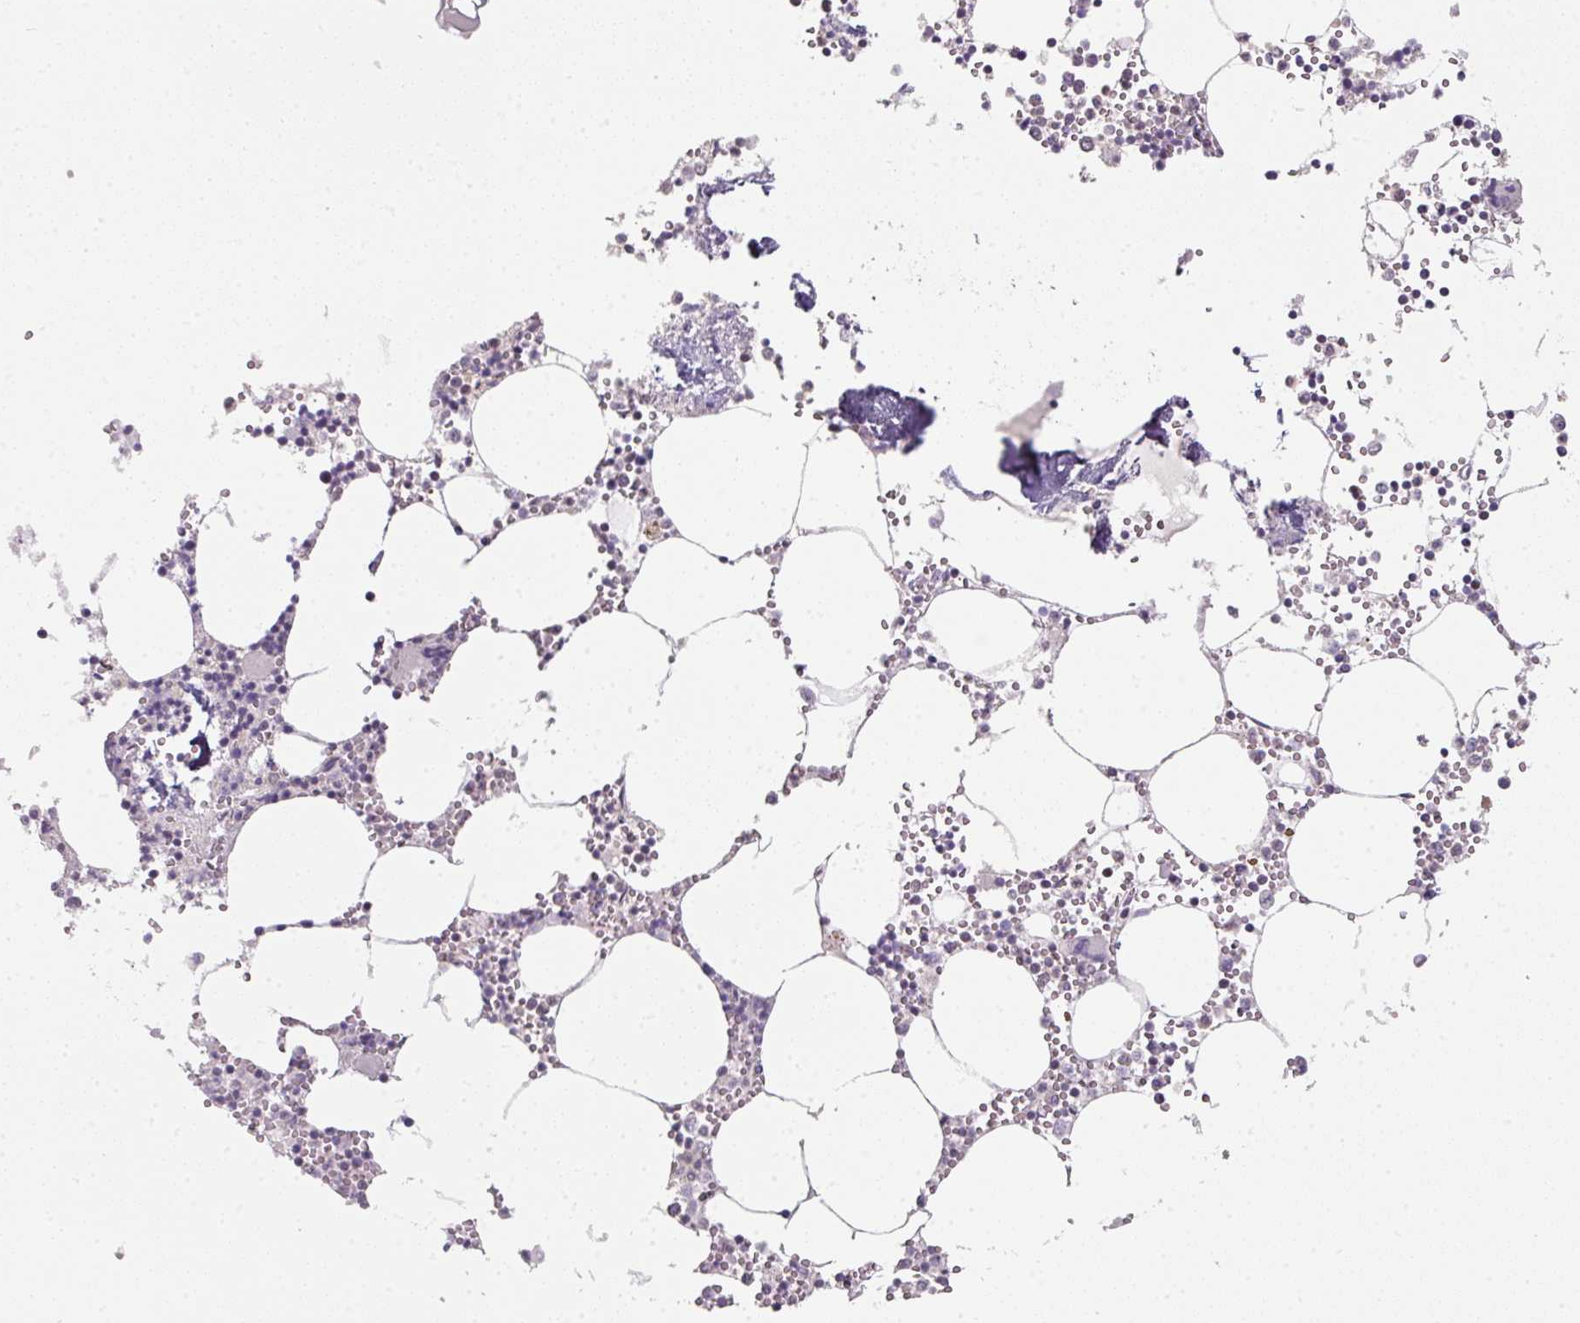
{"staining": {"intensity": "negative", "quantity": "none", "location": "none"}, "tissue": "bone marrow", "cell_type": "Hematopoietic cells", "image_type": "normal", "snomed": [{"axis": "morphology", "description": "Normal tissue, NOS"}, {"axis": "topography", "description": "Bone marrow"}], "caption": "This is a photomicrograph of IHC staining of benign bone marrow, which shows no staining in hematopoietic cells.", "gene": "C19orf33", "patient": {"sex": "male", "age": 54}}